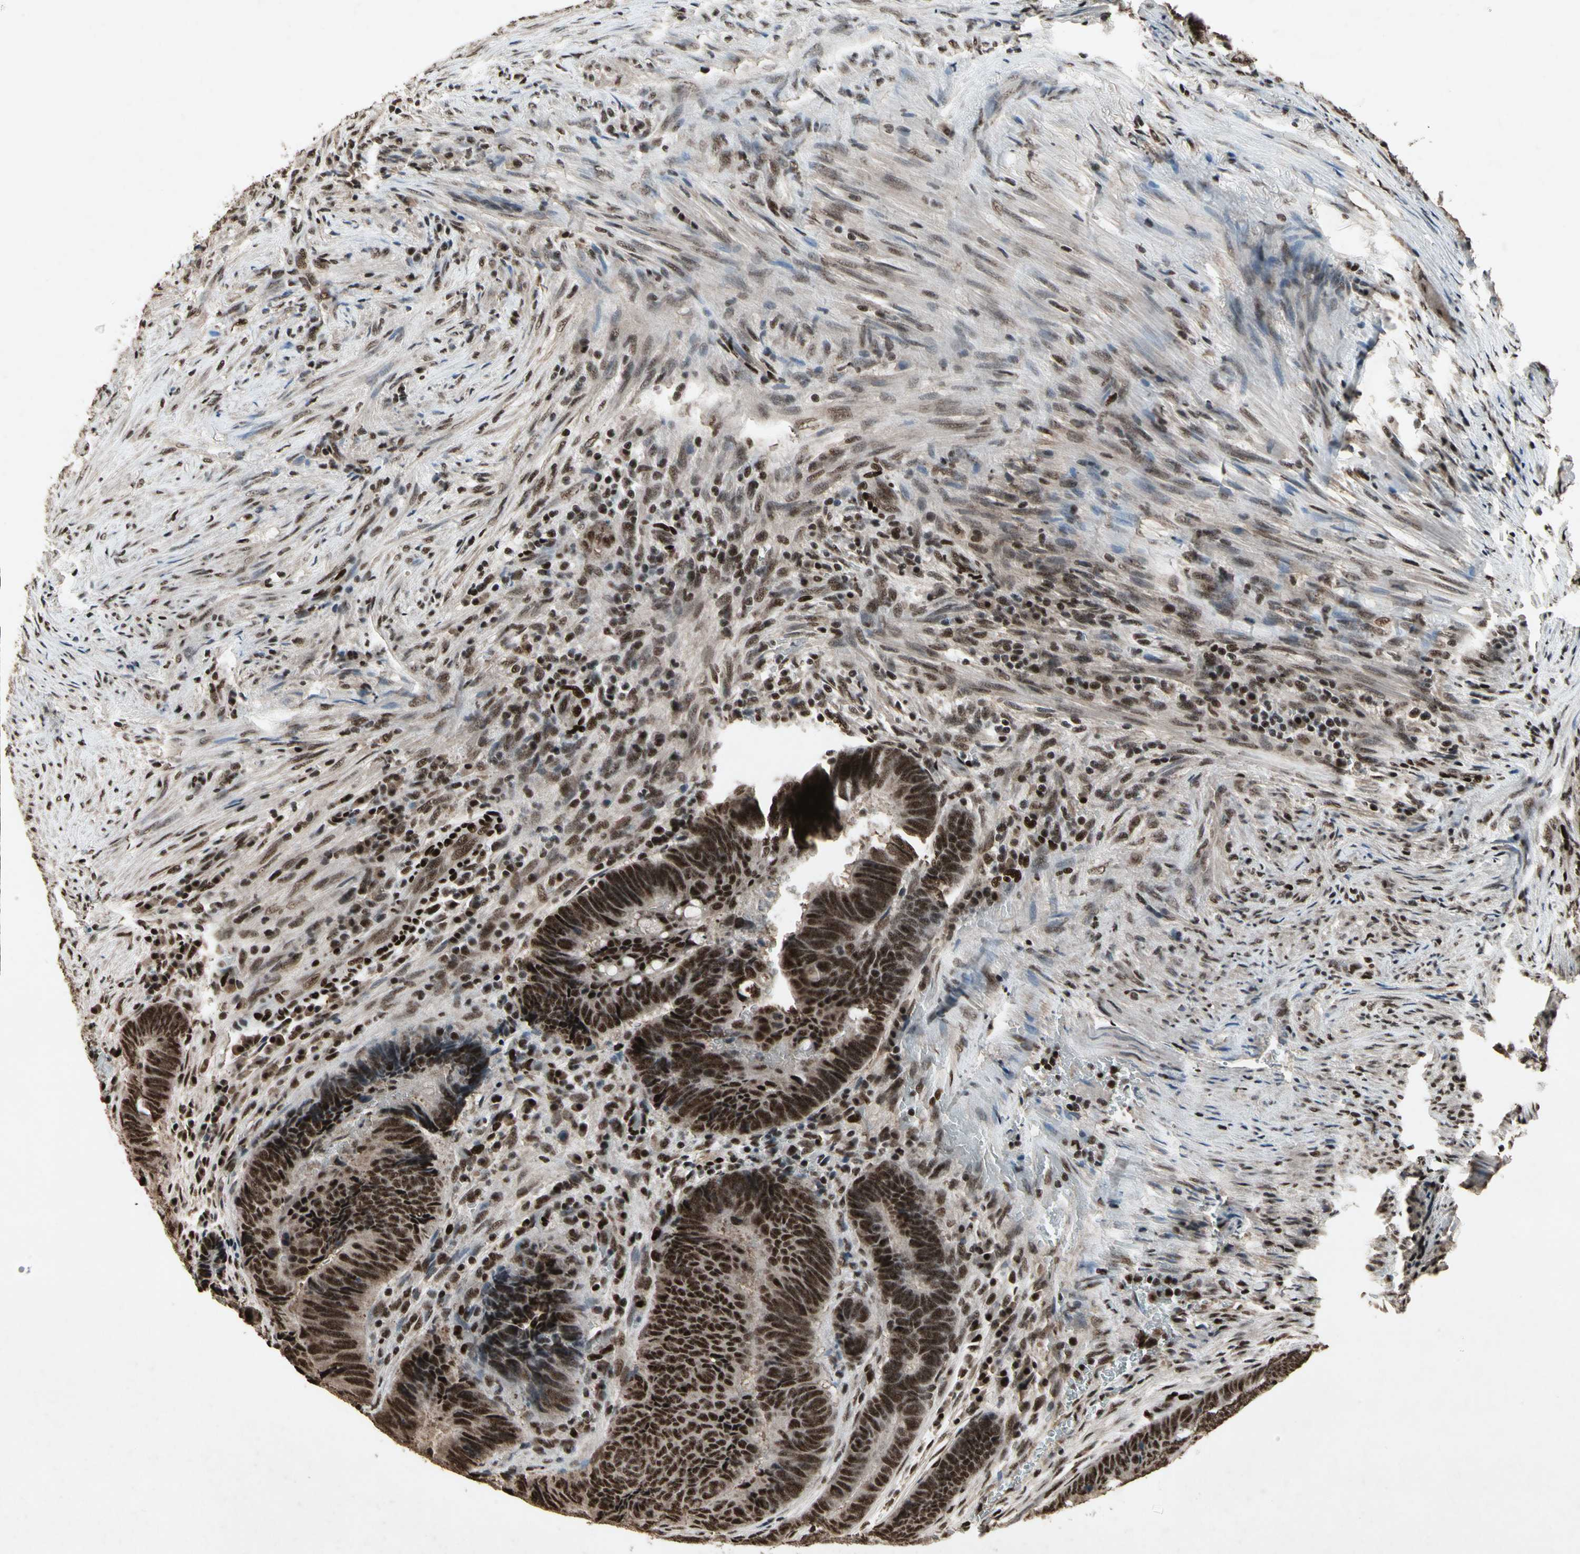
{"staining": {"intensity": "strong", "quantity": ">75%", "location": "nuclear"}, "tissue": "colorectal cancer", "cell_type": "Tumor cells", "image_type": "cancer", "snomed": [{"axis": "morphology", "description": "Normal tissue, NOS"}, {"axis": "morphology", "description": "Adenocarcinoma, NOS"}, {"axis": "topography", "description": "Rectum"}, {"axis": "topography", "description": "Peripheral nerve tissue"}], "caption": "Human colorectal adenocarcinoma stained with a protein marker exhibits strong staining in tumor cells.", "gene": "TBX2", "patient": {"sex": "male", "age": 92}}